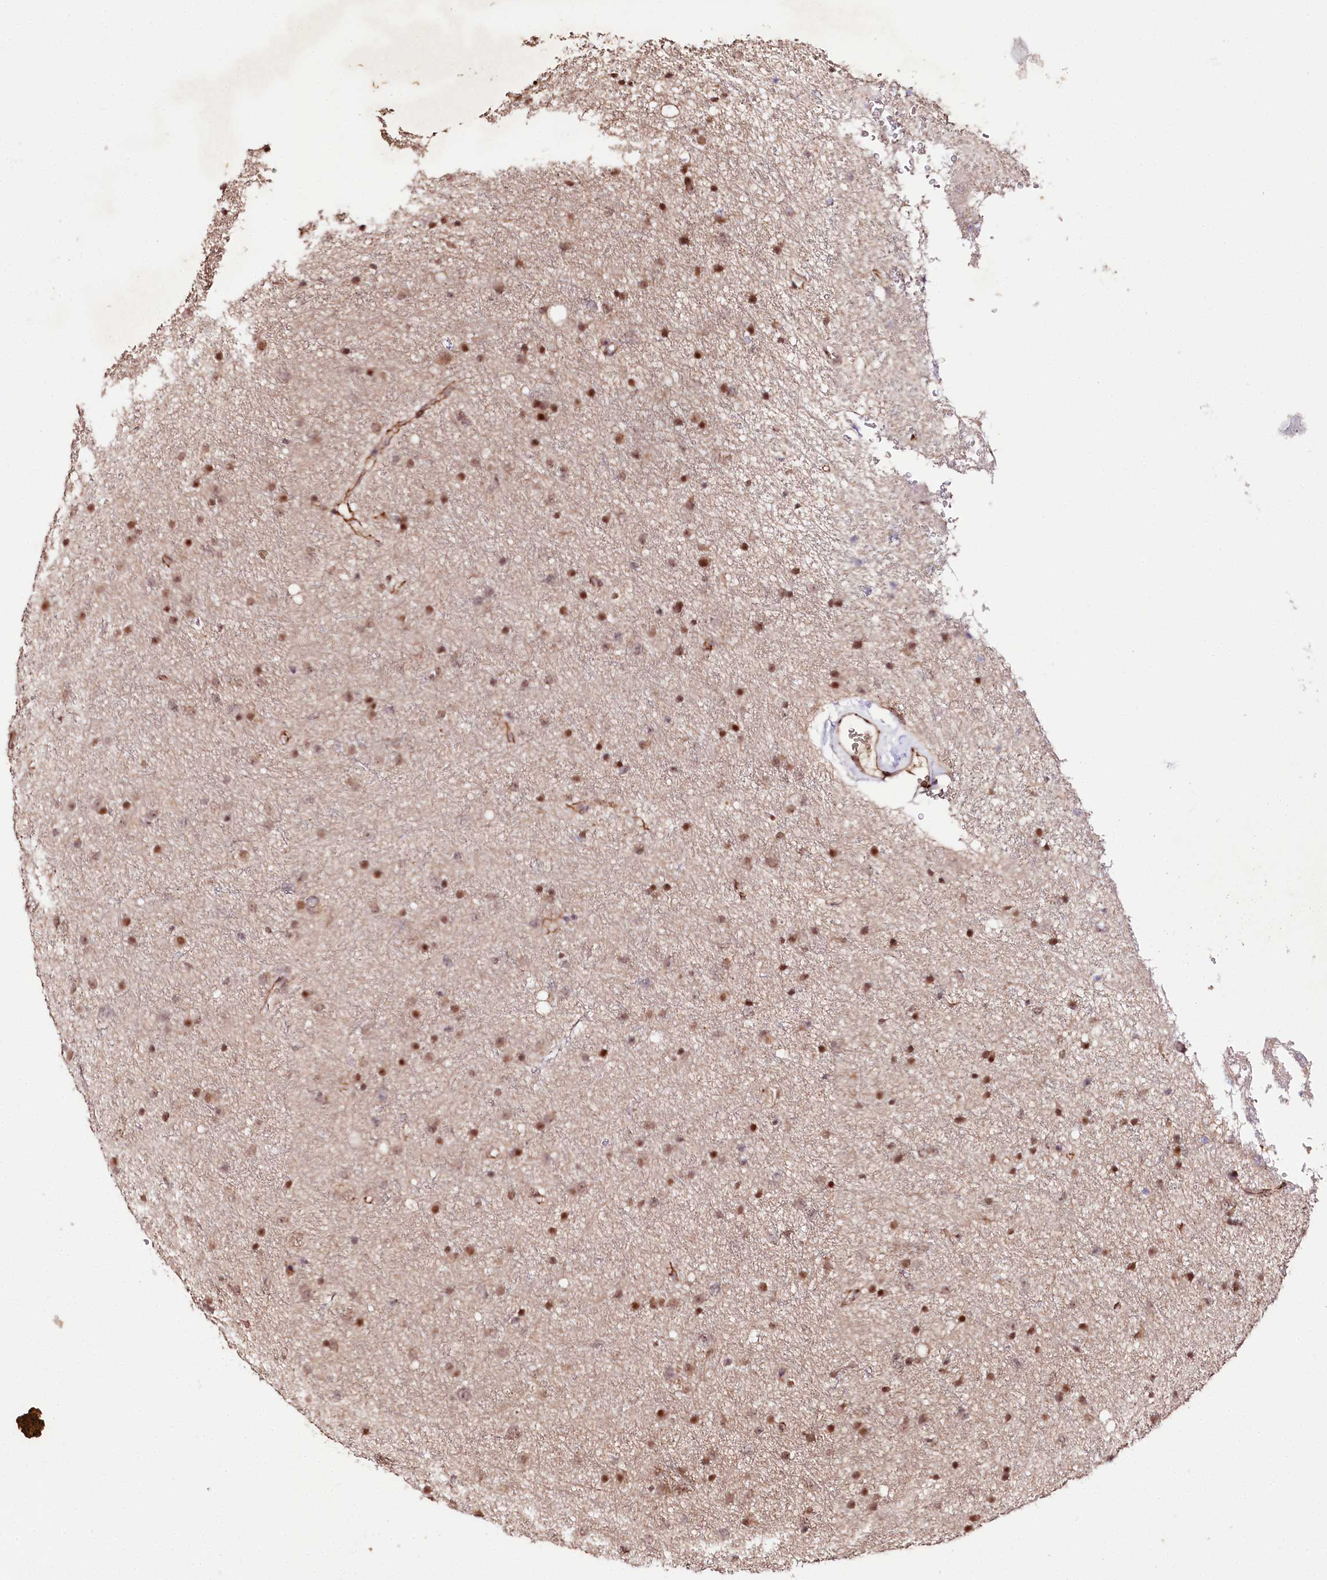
{"staining": {"intensity": "moderate", "quantity": "25%-75%", "location": "nuclear"}, "tissue": "glioma", "cell_type": "Tumor cells", "image_type": "cancer", "snomed": [{"axis": "morphology", "description": "Glioma, malignant, Low grade"}, {"axis": "topography", "description": "Cerebral cortex"}], "caption": "The photomicrograph displays staining of glioma, revealing moderate nuclear protein positivity (brown color) within tumor cells.", "gene": "DMP1", "patient": {"sex": "female", "age": 39}}